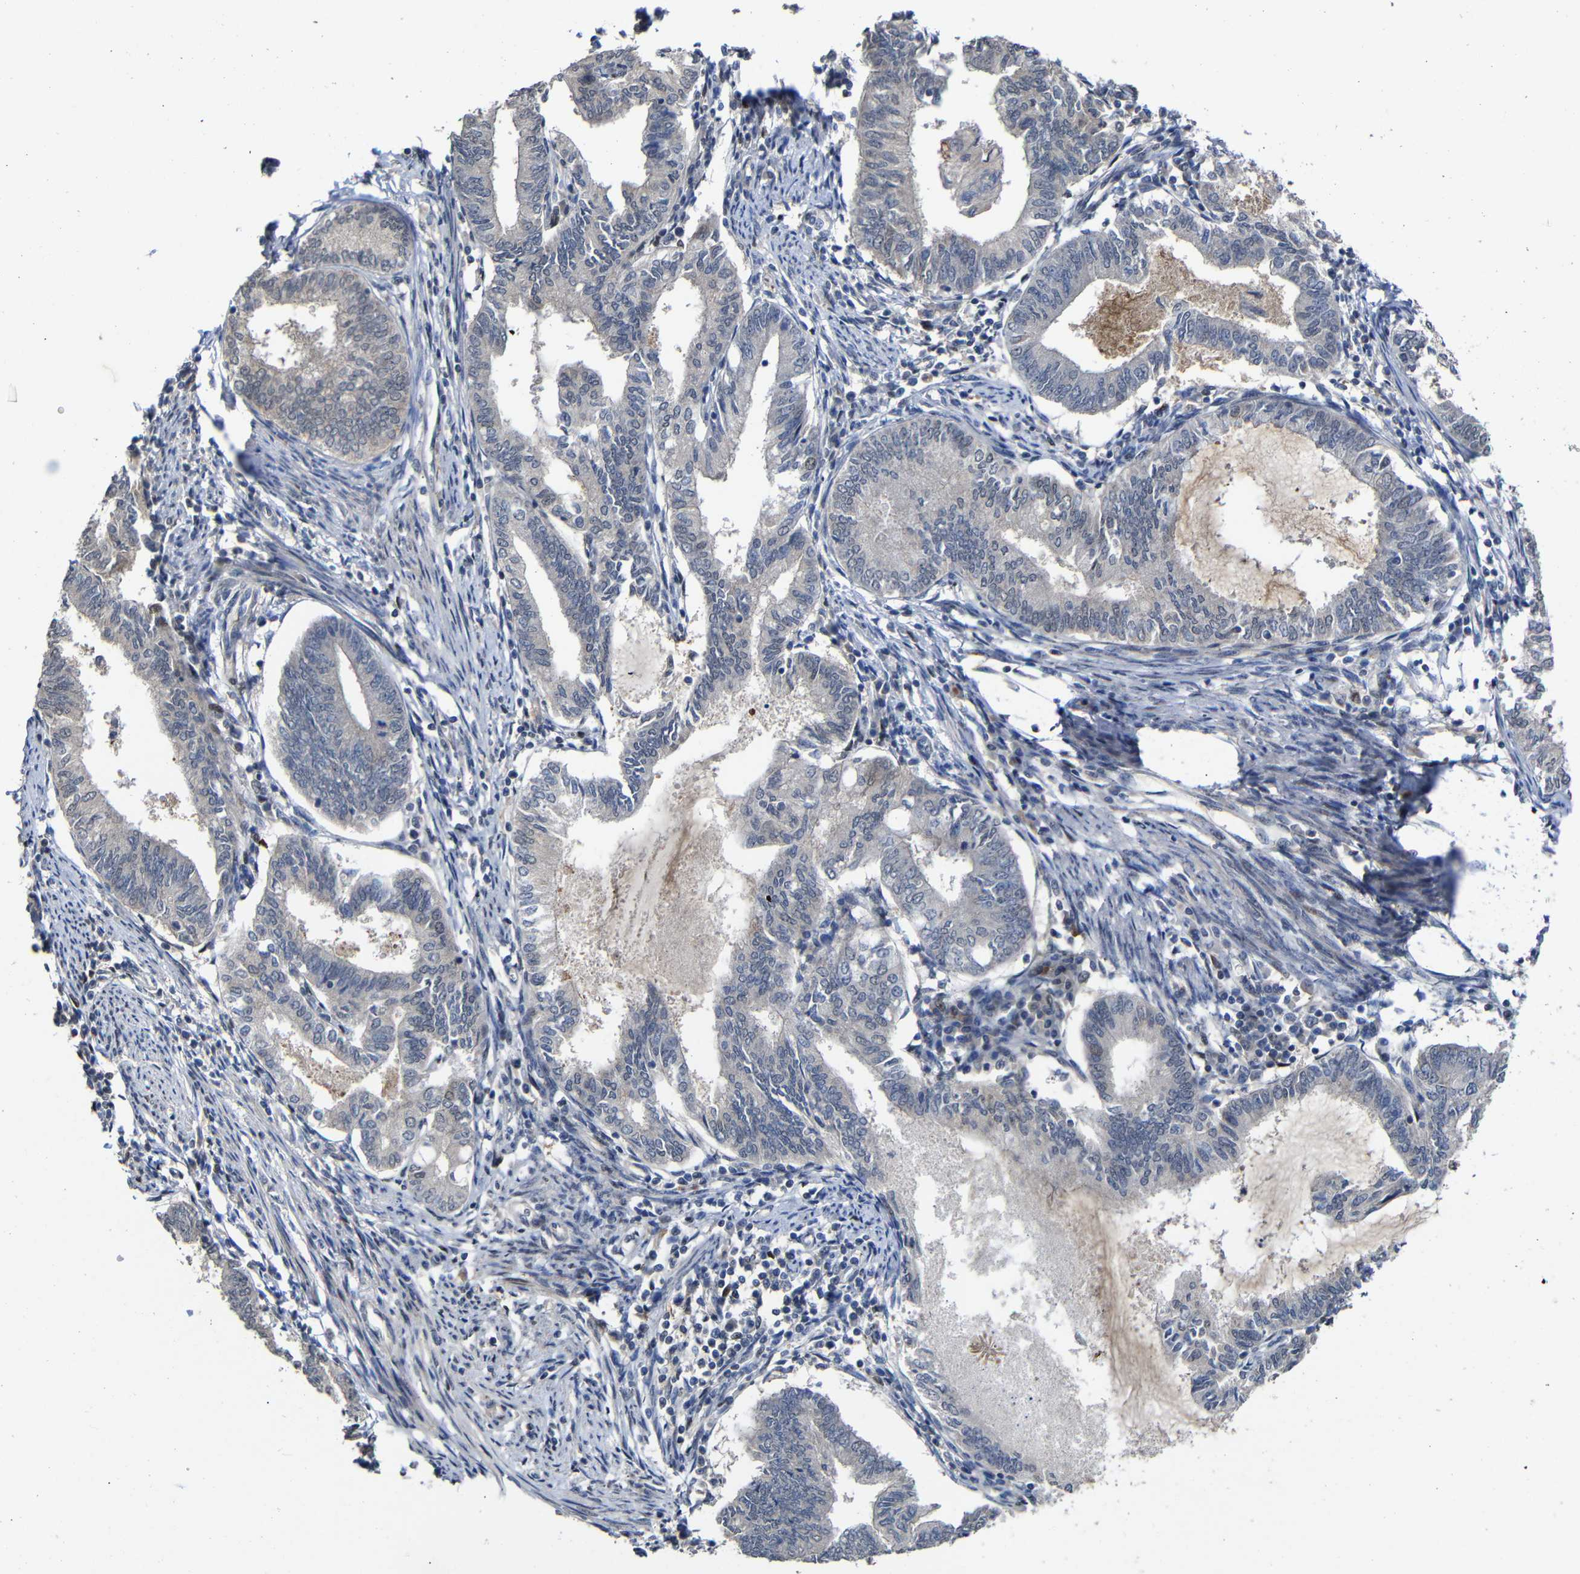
{"staining": {"intensity": "negative", "quantity": "none", "location": "none"}, "tissue": "endometrial cancer", "cell_type": "Tumor cells", "image_type": "cancer", "snomed": [{"axis": "morphology", "description": "Adenocarcinoma, NOS"}, {"axis": "topography", "description": "Endometrium"}], "caption": "A high-resolution micrograph shows IHC staining of endometrial adenocarcinoma, which reveals no significant staining in tumor cells. (Stains: DAB (3,3'-diaminobenzidine) immunohistochemistry with hematoxylin counter stain, Microscopy: brightfield microscopy at high magnification).", "gene": "ATG12", "patient": {"sex": "female", "age": 86}}